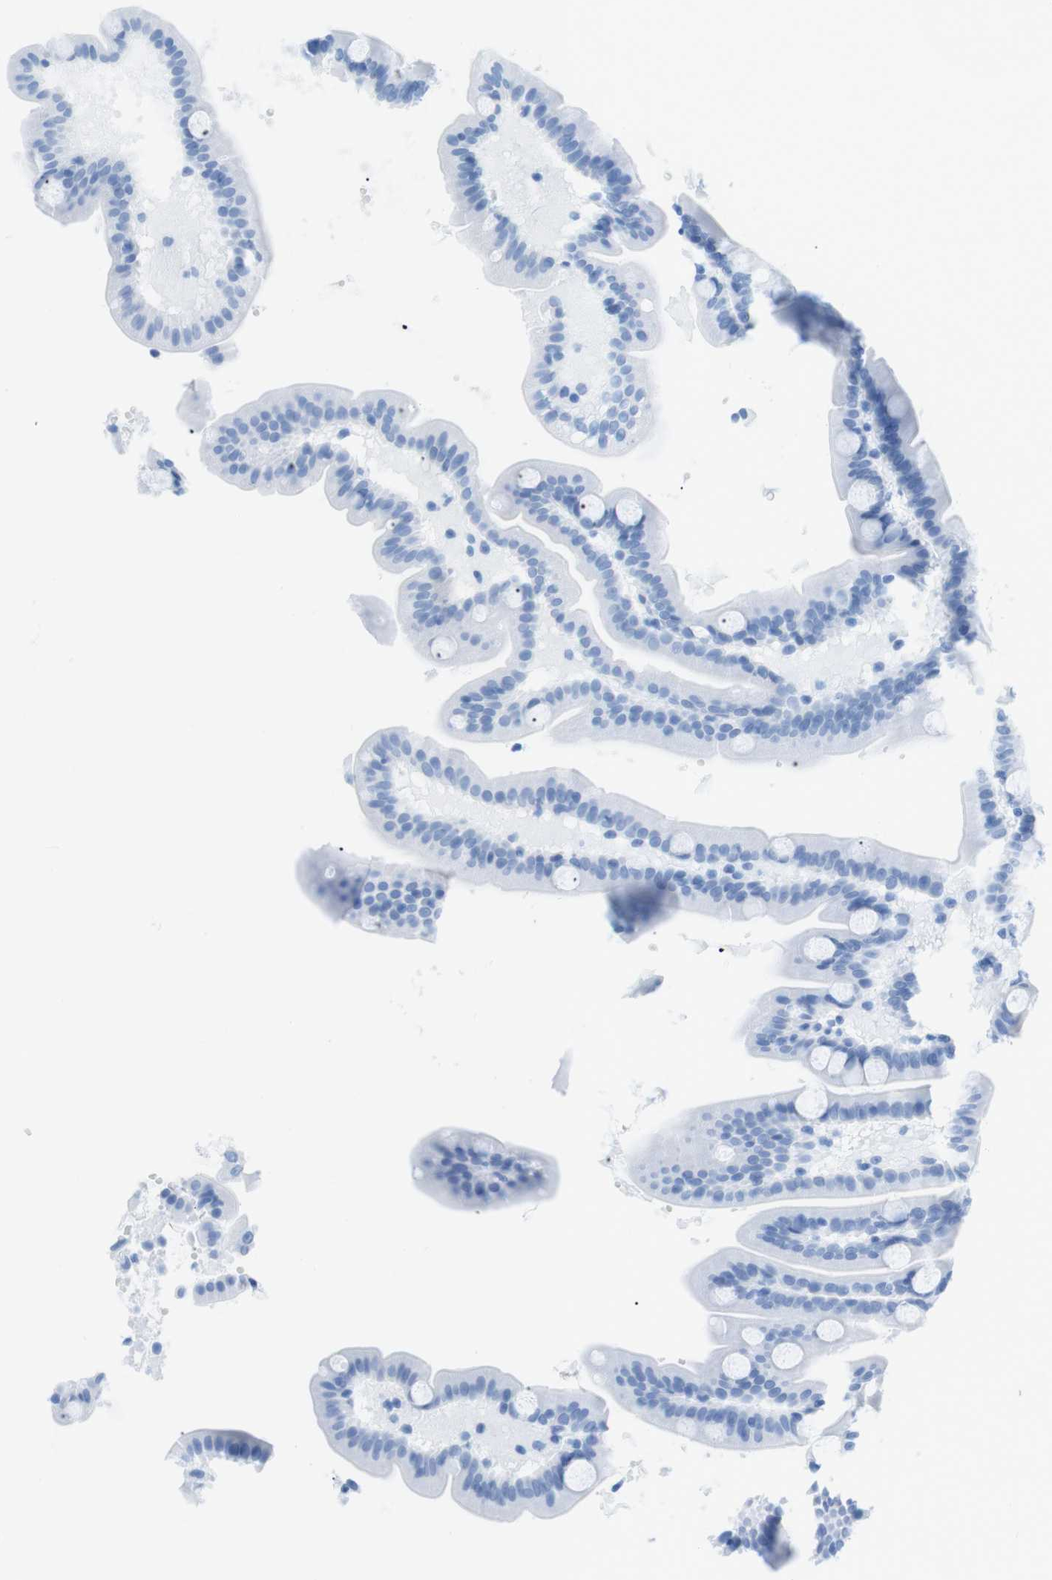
{"staining": {"intensity": "negative", "quantity": "none", "location": "none"}, "tissue": "duodenum", "cell_type": "Glandular cells", "image_type": "normal", "snomed": [{"axis": "morphology", "description": "Normal tissue, NOS"}, {"axis": "topography", "description": "Duodenum"}], "caption": "Glandular cells show no significant protein positivity in benign duodenum.", "gene": "SALL4", "patient": {"sex": "male", "age": 54}}